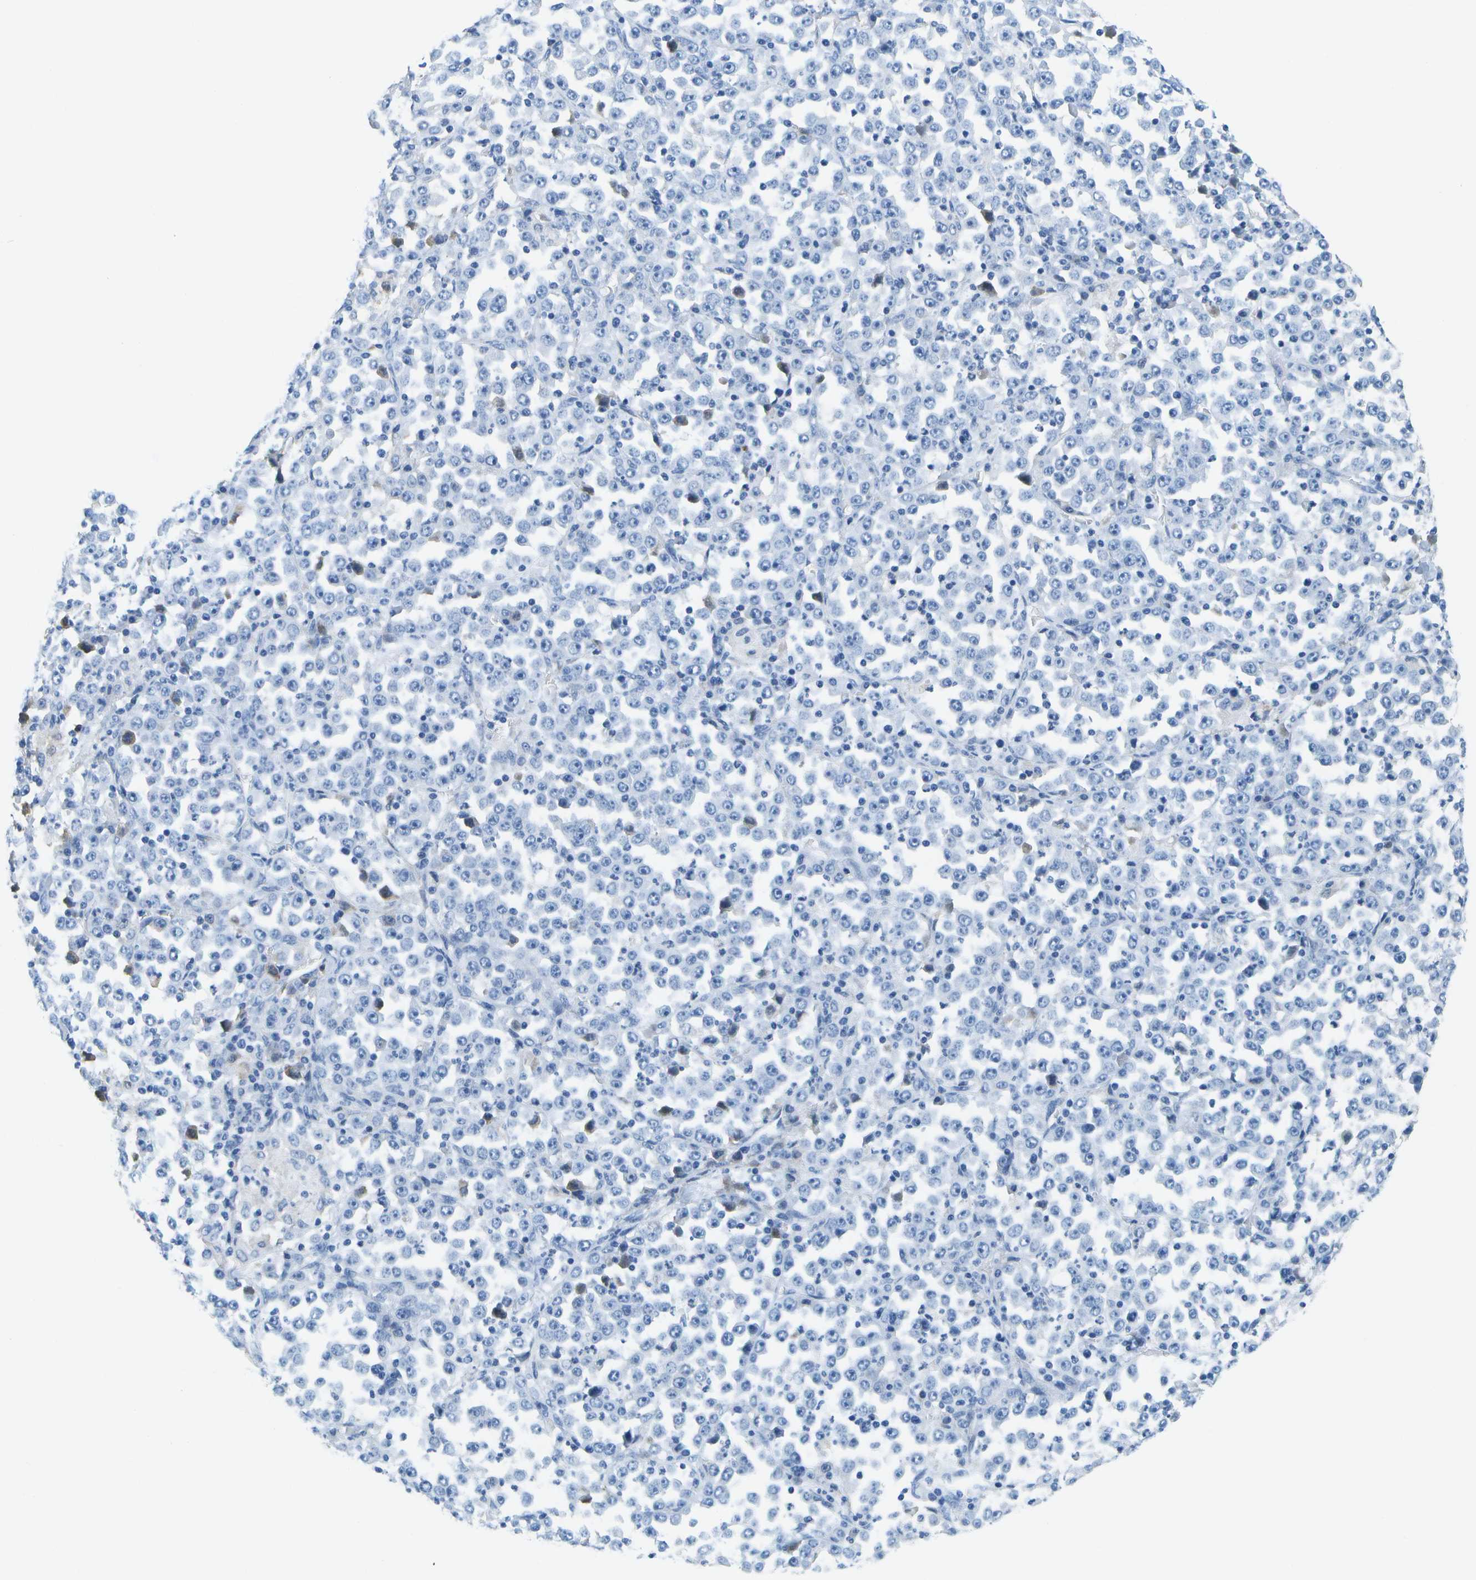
{"staining": {"intensity": "negative", "quantity": "none", "location": "none"}, "tissue": "stomach cancer", "cell_type": "Tumor cells", "image_type": "cancer", "snomed": [{"axis": "morphology", "description": "Normal tissue, NOS"}, {"axis": "morphology", "description": "Adenocarcinoma, NOS"}, {"axis": "topography", "description": "Stomach, upper"}, {"axis": "topography", "description": "Stomach"}], "caption": "Micrograph shows no protein positivity in tumor cells of stomach adenocarcinoma tissue.", "gene": "SERPINA1", "patient": {"sex": "male", "age": 59}}